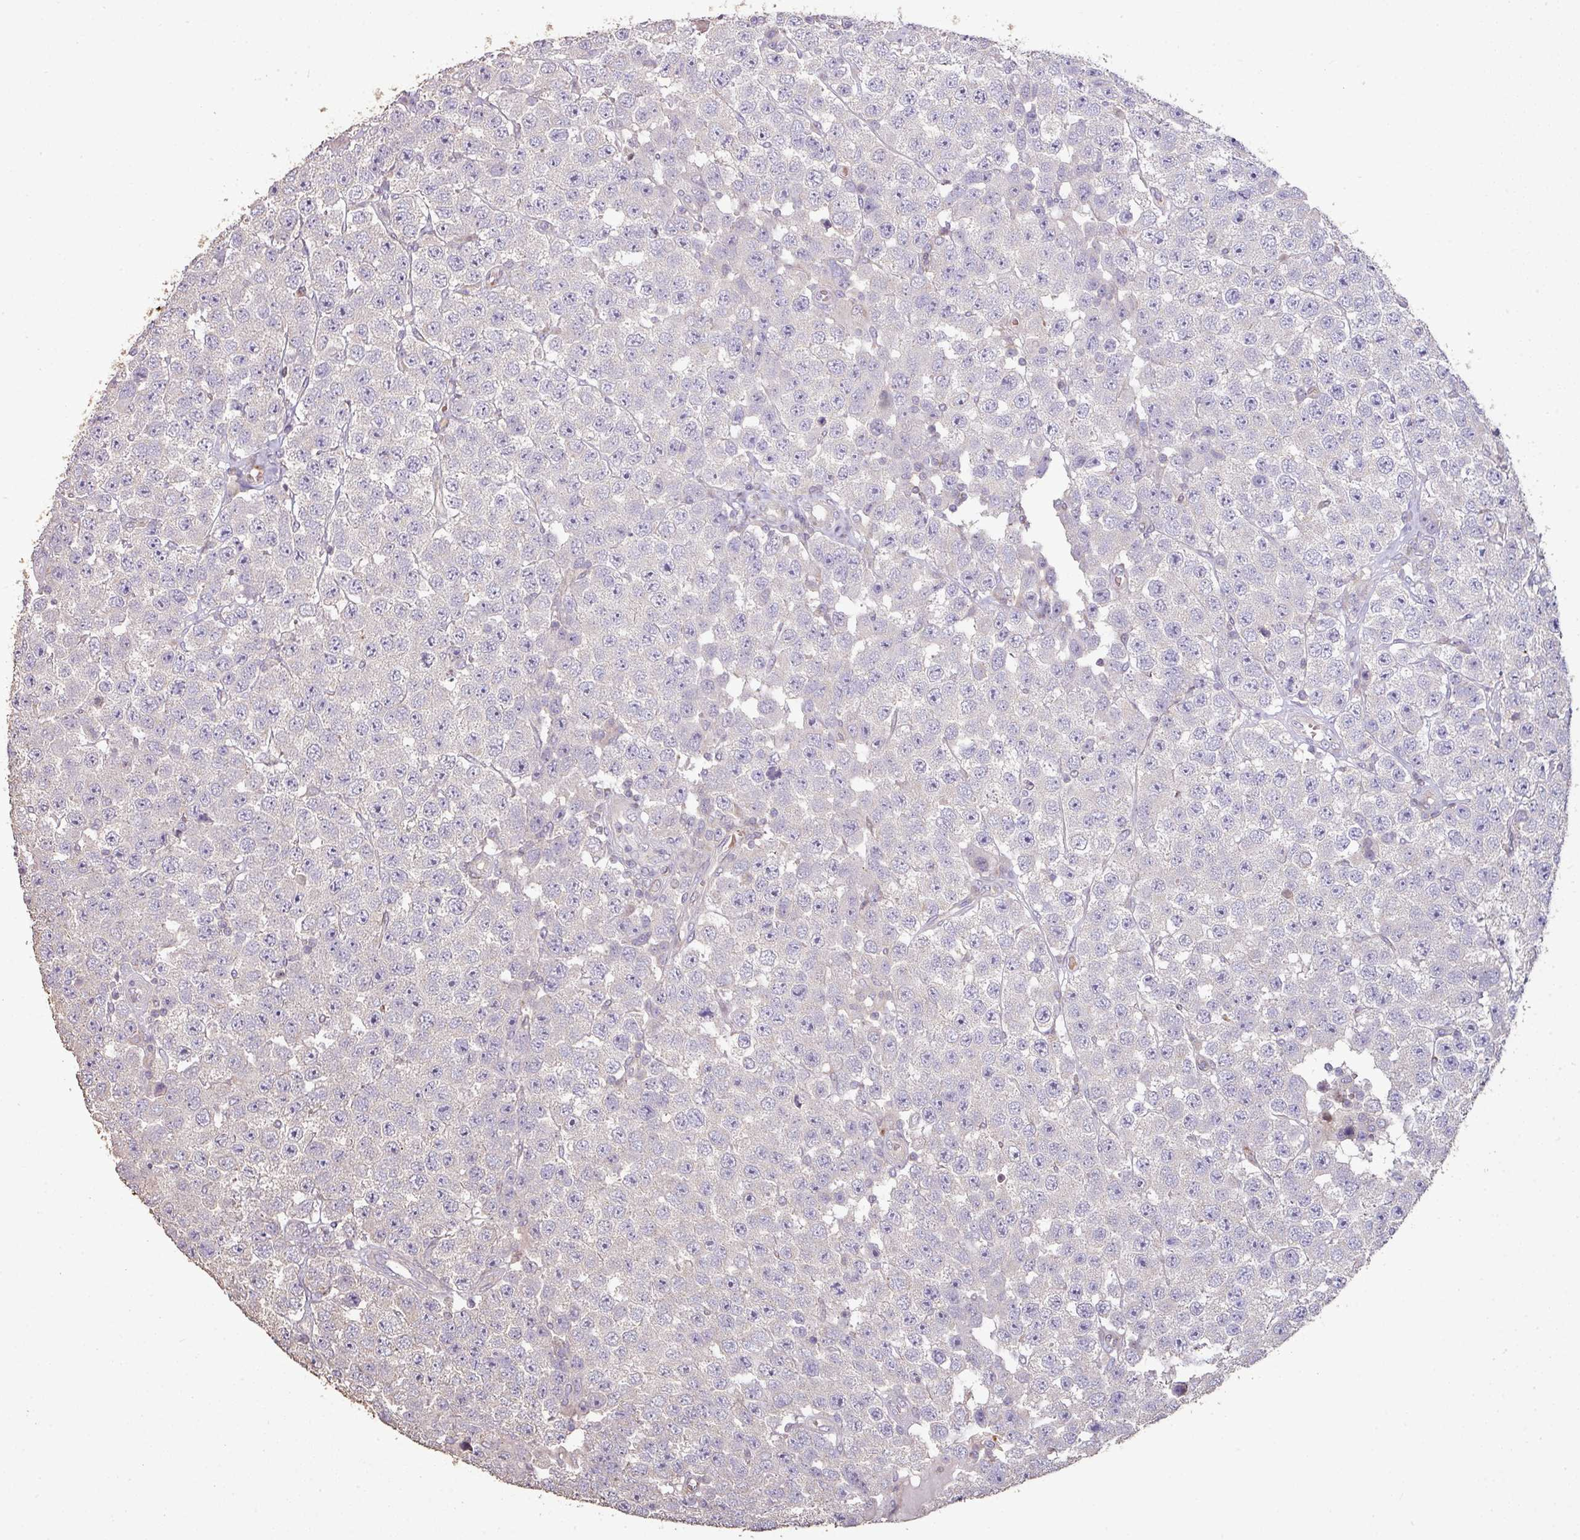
{"staining": {"intensity": "negative", "quantity": "none", "location": "none"}, "tissue": "testis cancer", "cell_type": "Tumor cells", "image_type": "cancer", "snomed": [{"axis": "morphology", "description": "Seminoma, NOS"}, {"axis": "topography", "description": "Testis"}], "caption": "Immunohistochemical staining of human testis cancer reveals no significant staining in tumor cells. (DAB (3,3'-diaminobenzidine) IHC, high magnification).", "gene": "RPL23A", "patient": {"sex": "male", "age": 28}}